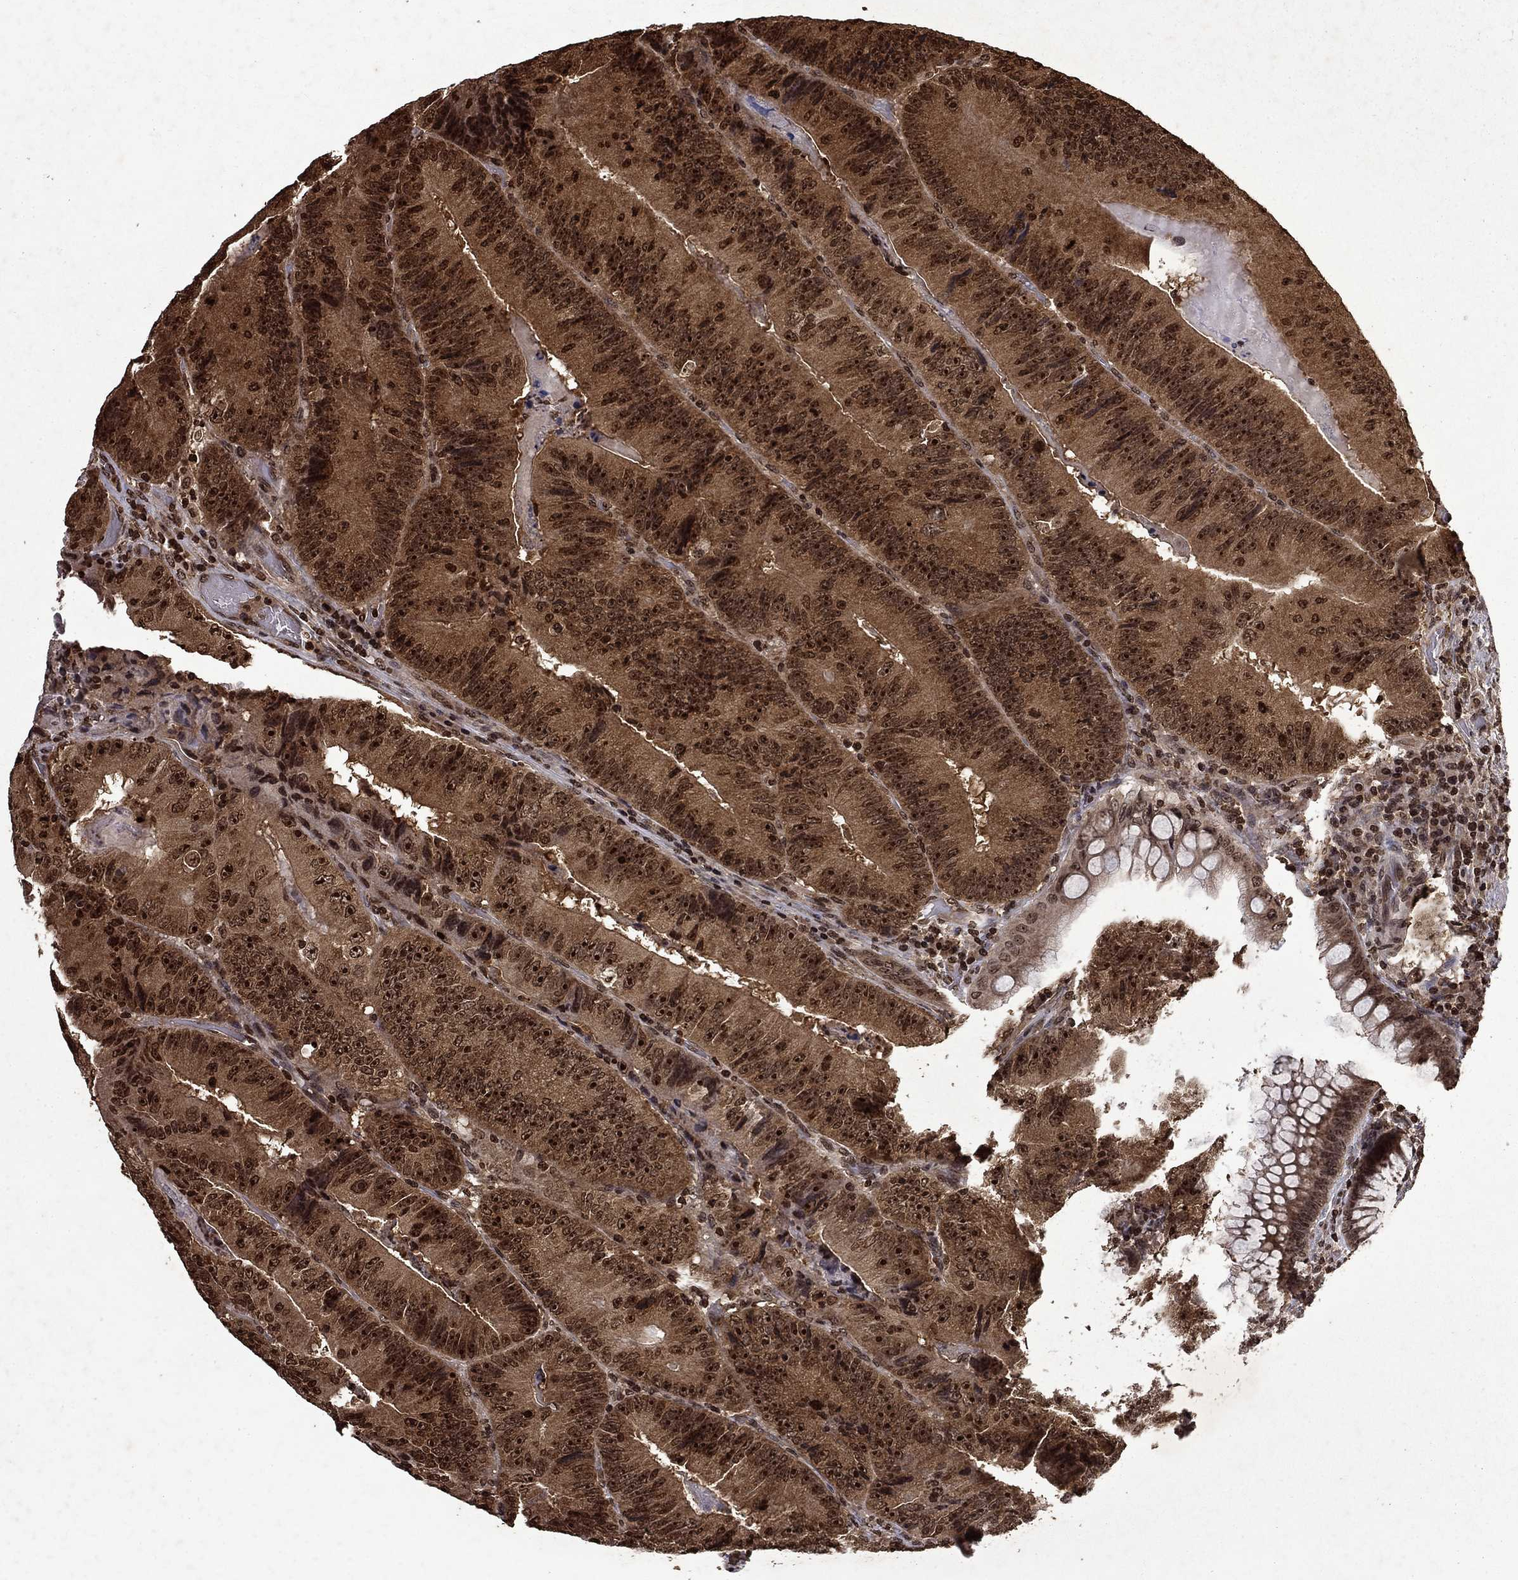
{"staining": {"intensity": "moderate", "quantity": ">75%", "location": "cytoplasmic/membranous,nuclear"}, "tissue": "colorectal cancer", "cell_type": "Tumor cells", "image_type": "cancer", "snomed": [{"axis": "morphology", "description": "Adenocarcinoma, NOS"}, {"axis": "topography", "description": "Colon"}], "caption": "Immunohistochemistry (IHC) of colorectal cancer exhibits medium levels of moderate cytoplasmic/membranous and nuclear positivity in approximately >75% of tumor cells.", "gene": "PIN4", "patient": {"sex": "female", "age": 86}}